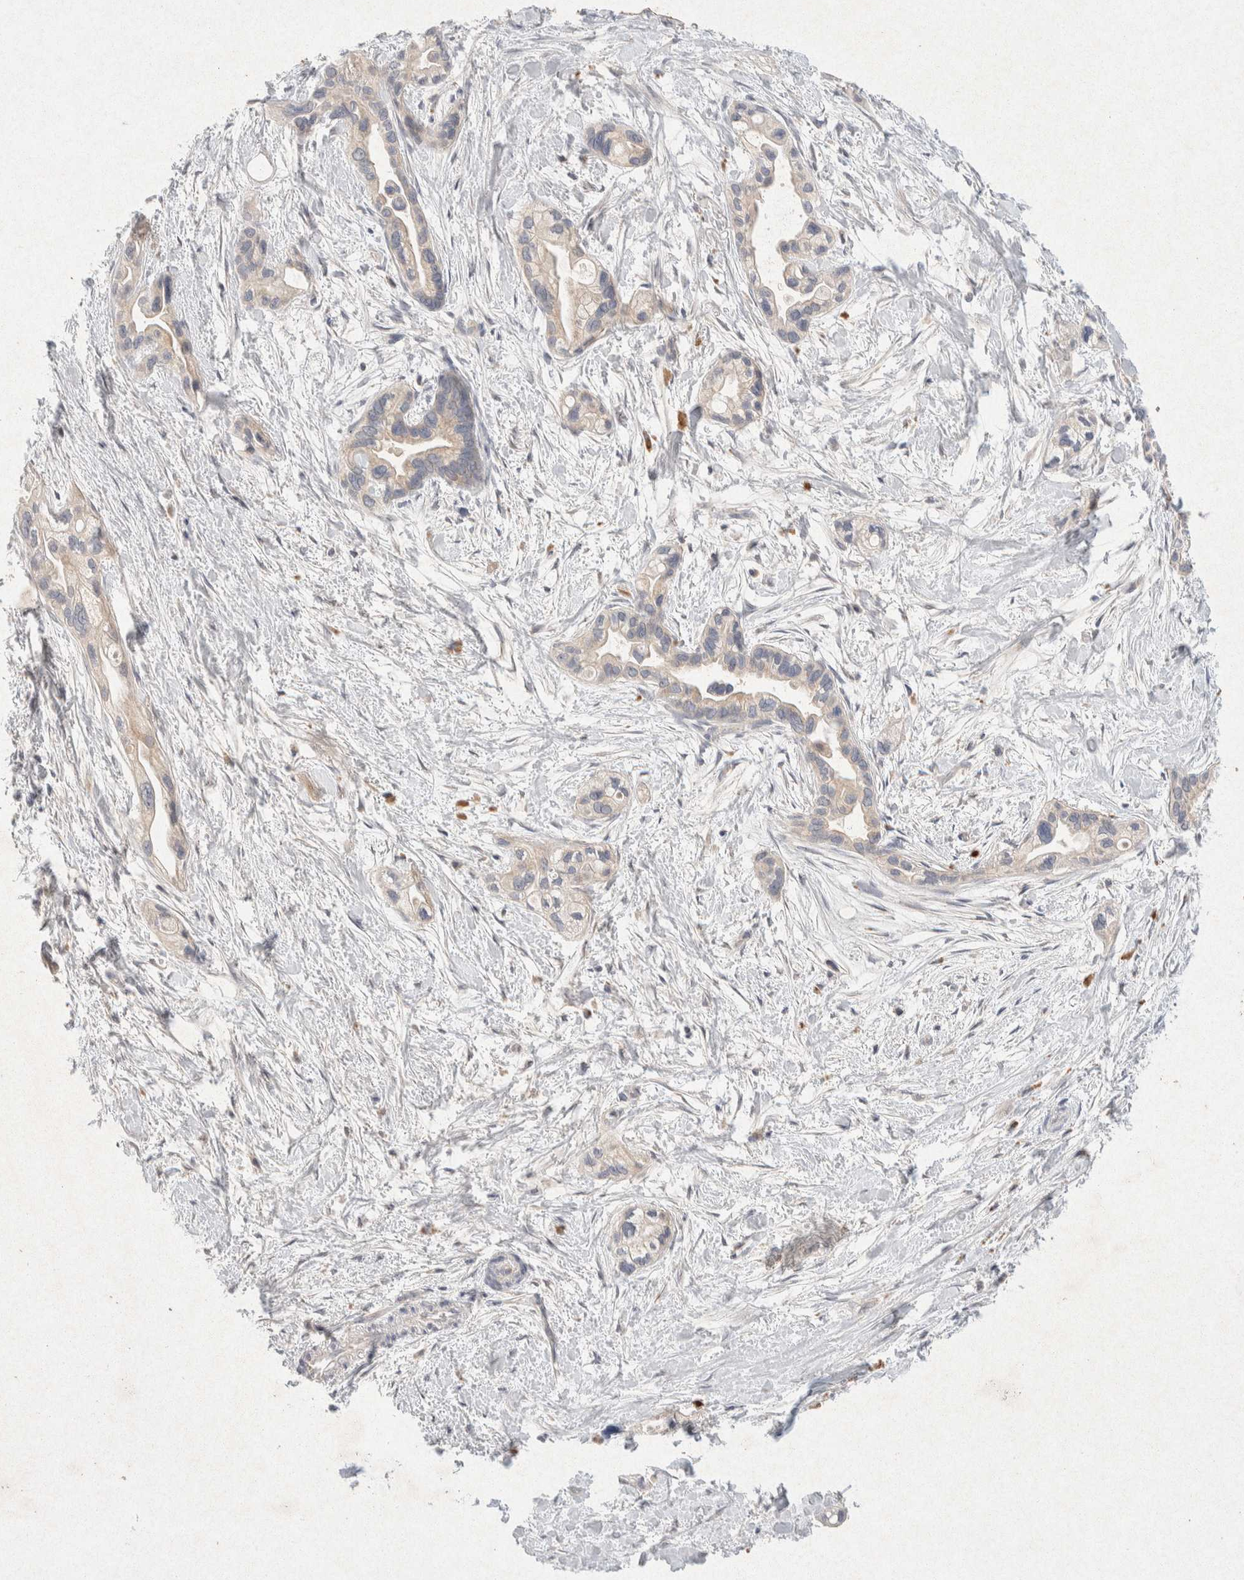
{"staining": {"intensity": "negative", "quantity": "none", "location": "none"}, "tissue": "pancreatic cancer", "cell_type": "Tumor cells", "image_type": "cancer", "snomed": [{"axis": "morphology", "description": "Adenocarcinoma, NOS"}, {"axis": "topography", "description": "Pancreas"}], "caption": "Histopathology image shows no significant protein expression in tumor cells of pancreatic cancer.", "gene": "GNAI1", "patient": {"sex": "female", "age": 77}}